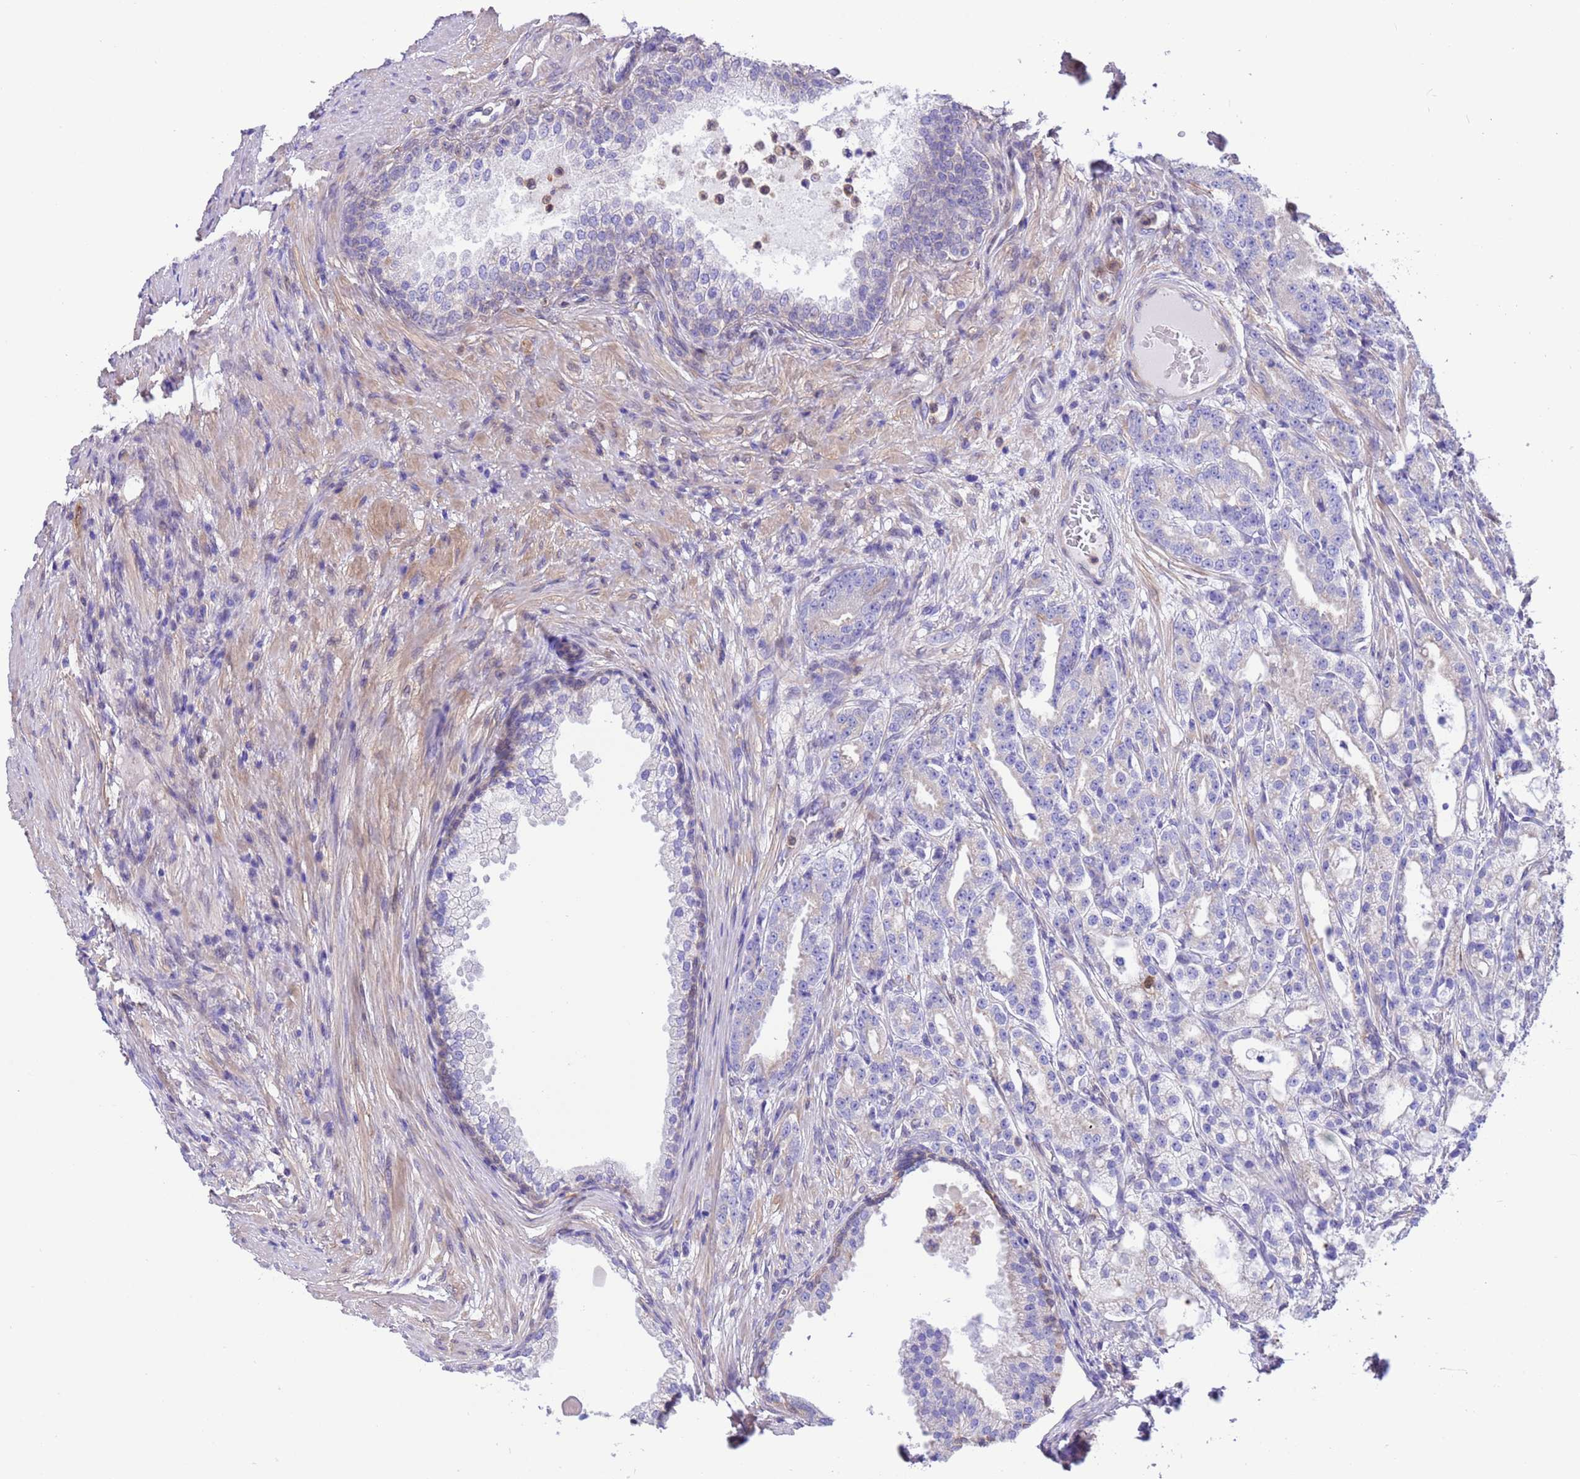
{"staining": {"intensity": "negative", "quantity": "none", "location": "none"}, "tissue": "prostate cancer", "cell_type": "Tumor cells", "image_type": "cancer", "snomed": [{"axis": "morphology", "description": "Adenocarcinoma, High grade"}, {"axis": "topography", "description": "Prostate"}], "caption": "High magnification brightfield microscopy of prostate cancer stained with DAB (3,3'-diaminobenzidine) (brown) and counterstained with hematoxylin (blue): tumor cells show no significant staining. The staining was performed using DAB to visualize the protein expression in brown, while the nuclei were stained in blue with hematoxylin (Magnification: 20x).", "gene": "C6orf47", "patient": {"sex": "male", "age": 69}}